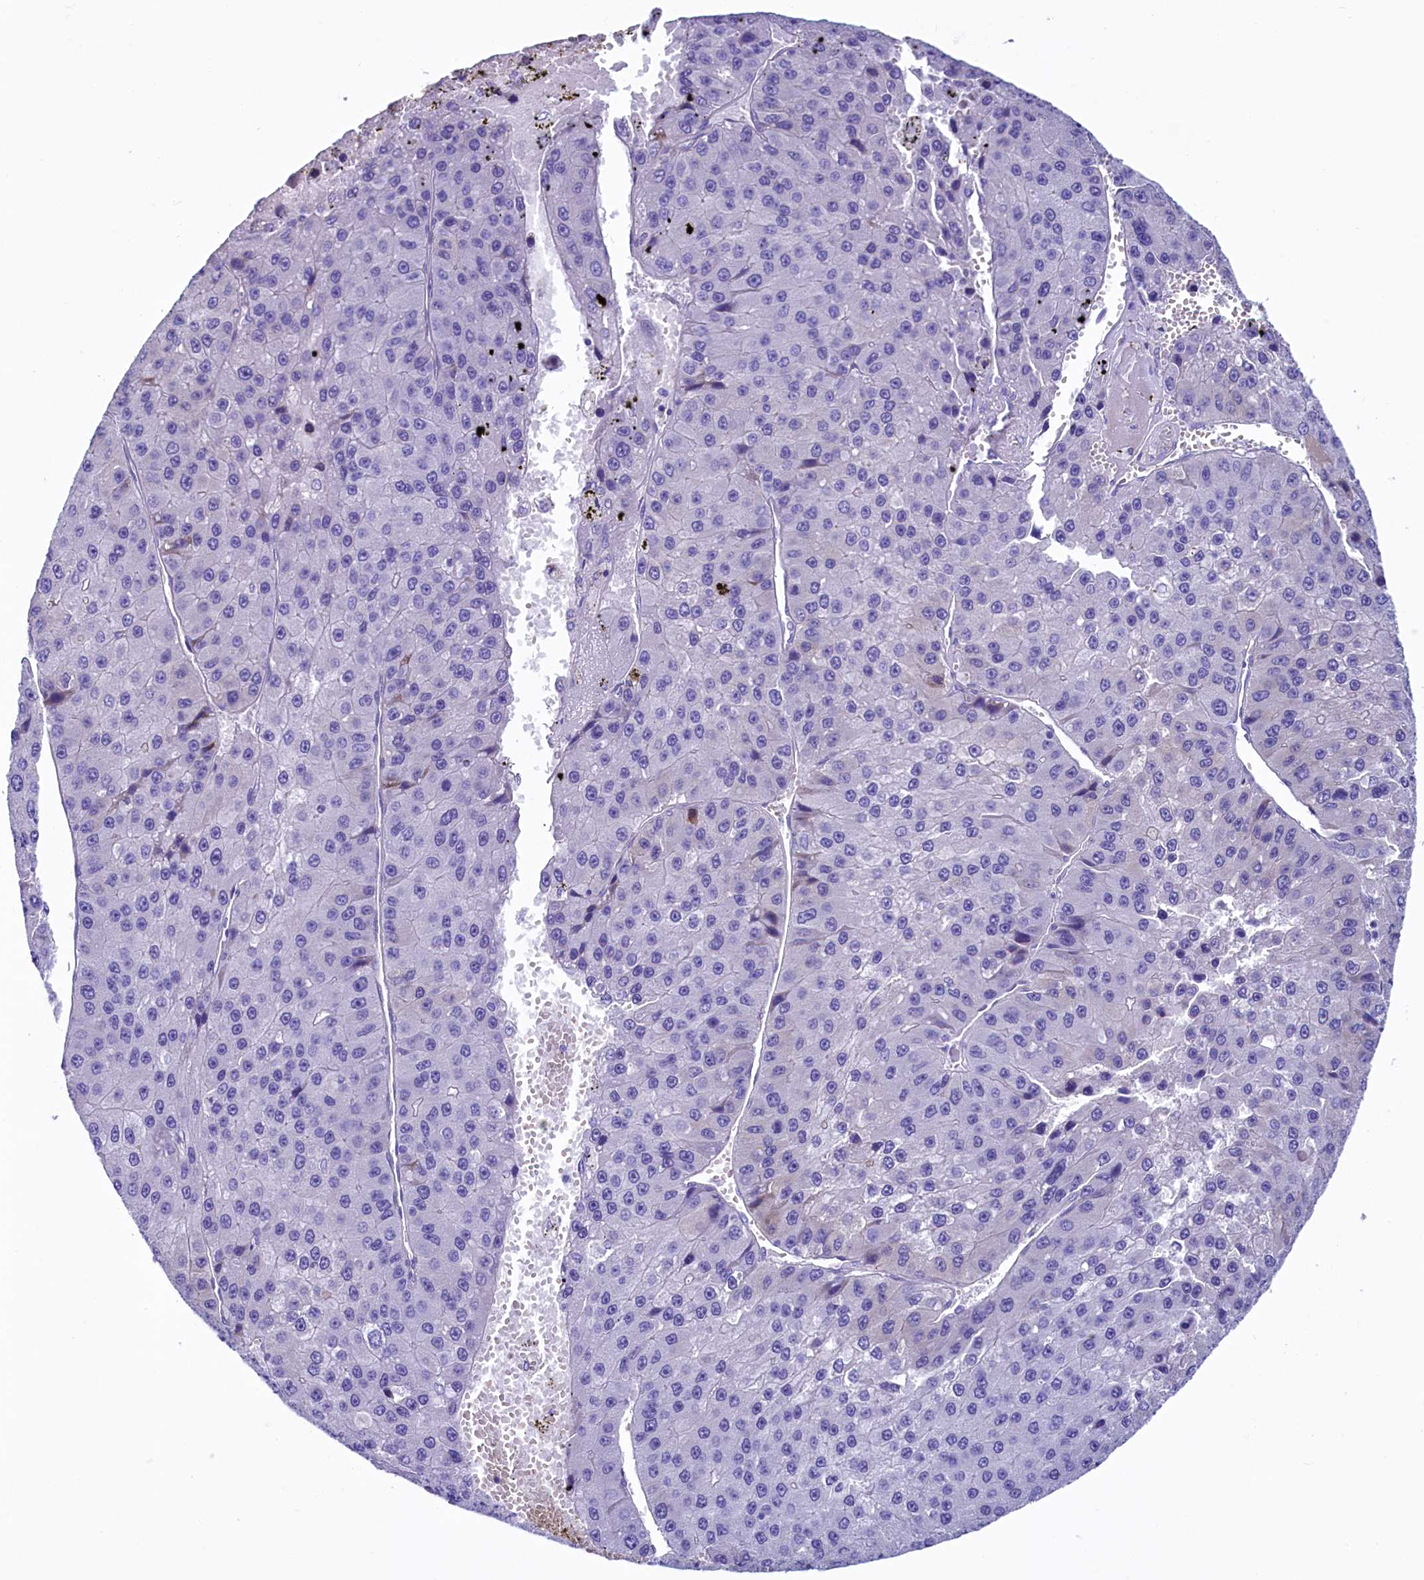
{"staining": {"intensity": "negative", "quantity": "none", "location": "none"}, "tissue": "liver cancer", "cell_type": "Tumor cells", "image_type": "cancer", "snomed": [{"axis": "morphology", "description": "Carcinoma, Hepatocellular, NOS"}, {"axis": "topography", "description": "Liver"}], "caption": "Histopathology image shows no protein positivity in tumor cells of liver cancer tissue. Nuclei are stained in blue.", "gene": "KRBOX5", "patient": {"sex": "female", "age": 73}}